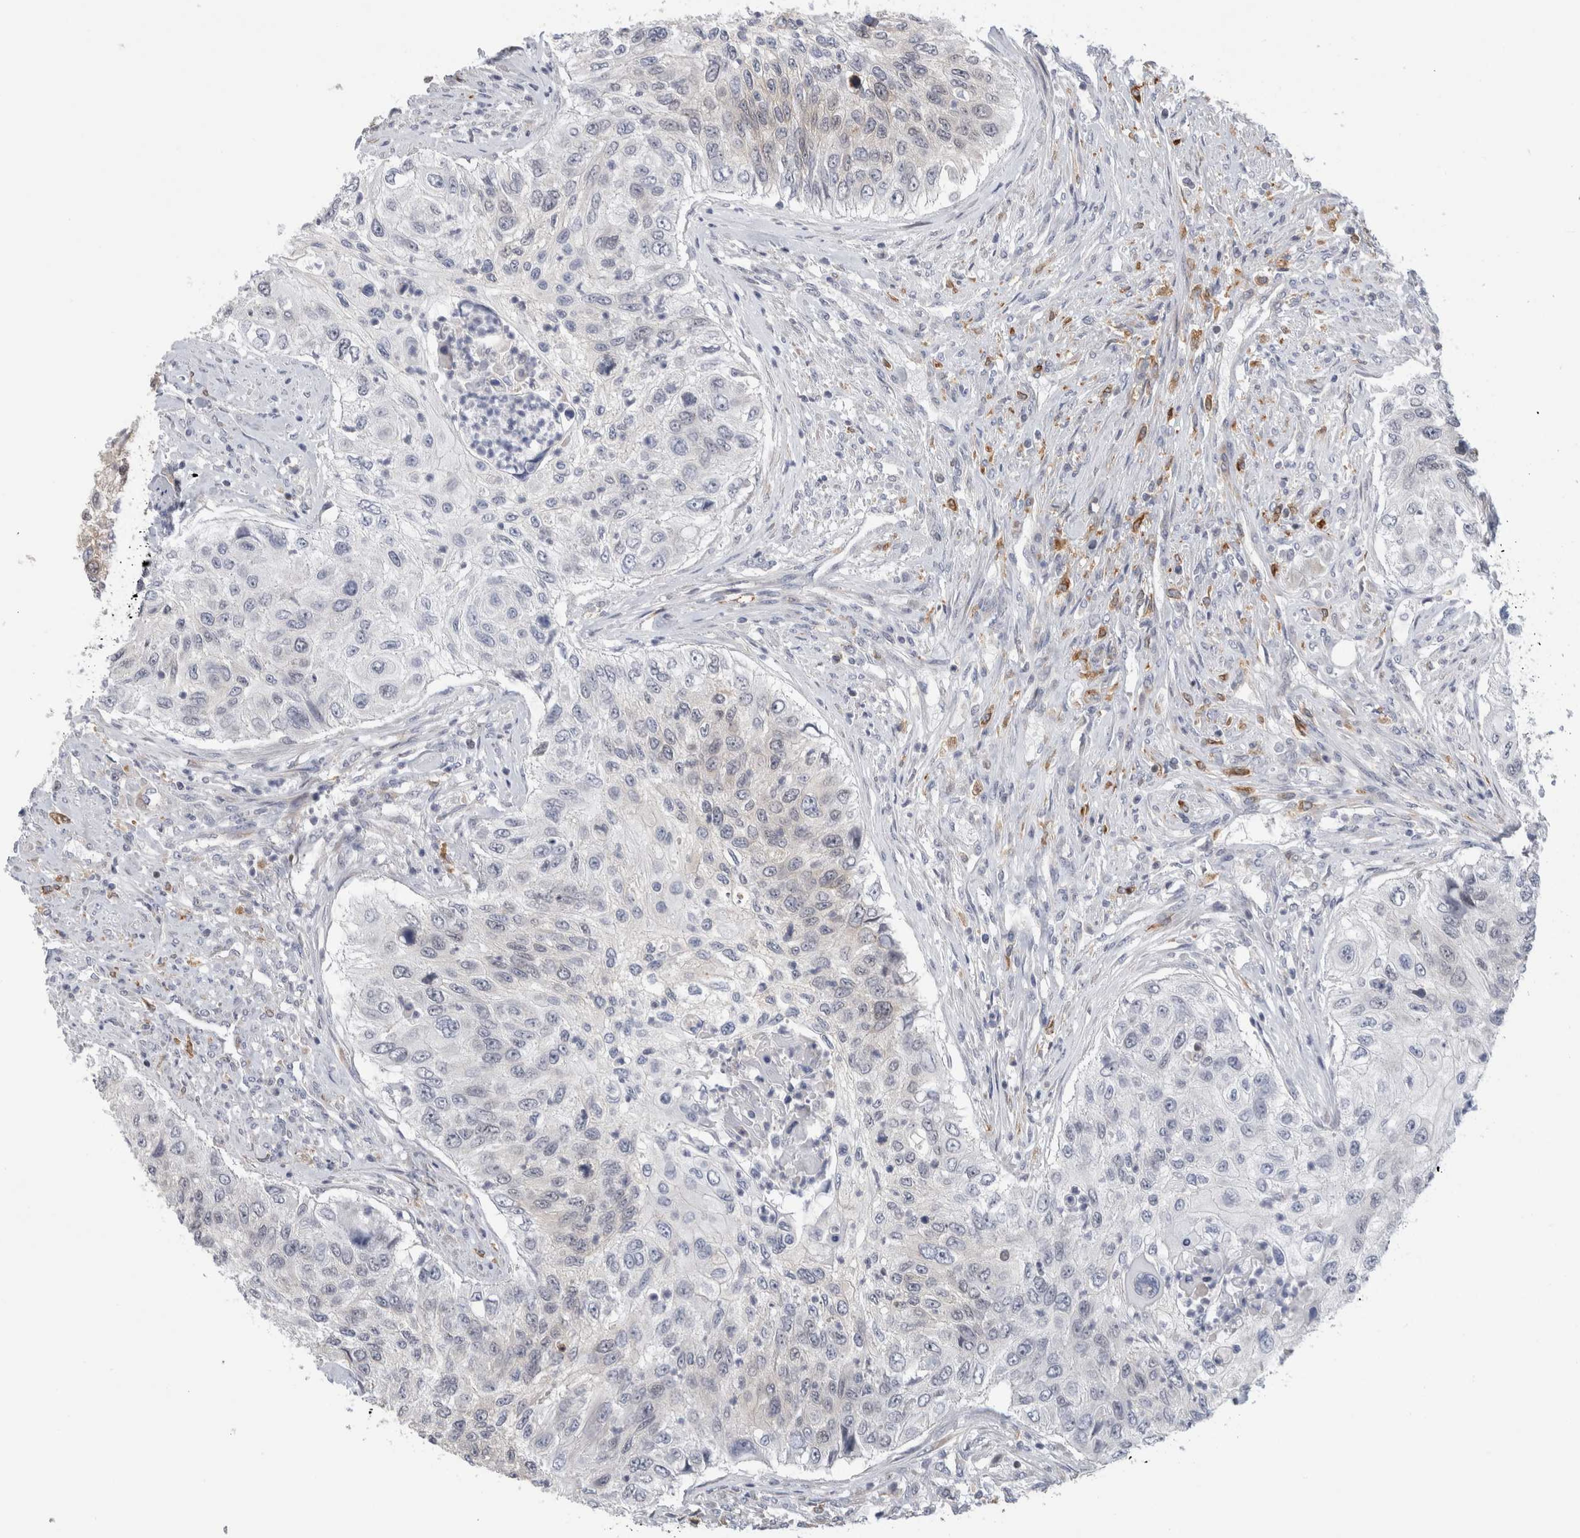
{"staining": {"intensity": "negative", "quantity": "none", "location": "none"}, "tissue": "urothelial cancer", "cell_type": "Tumor cells", "image_type": "cancer", "snomed": [{"axis": "morphology", "description": "Urothelial carcinoma, High grade"}, {"axis": "topography", "description": "Urinary bladder"}], "caption": "IHC of human high-grade urothelial carcinoma reveals no expression in tumor cells.", "gene": "SYTL5", "patient": {"sex": "female", "age": 60}}